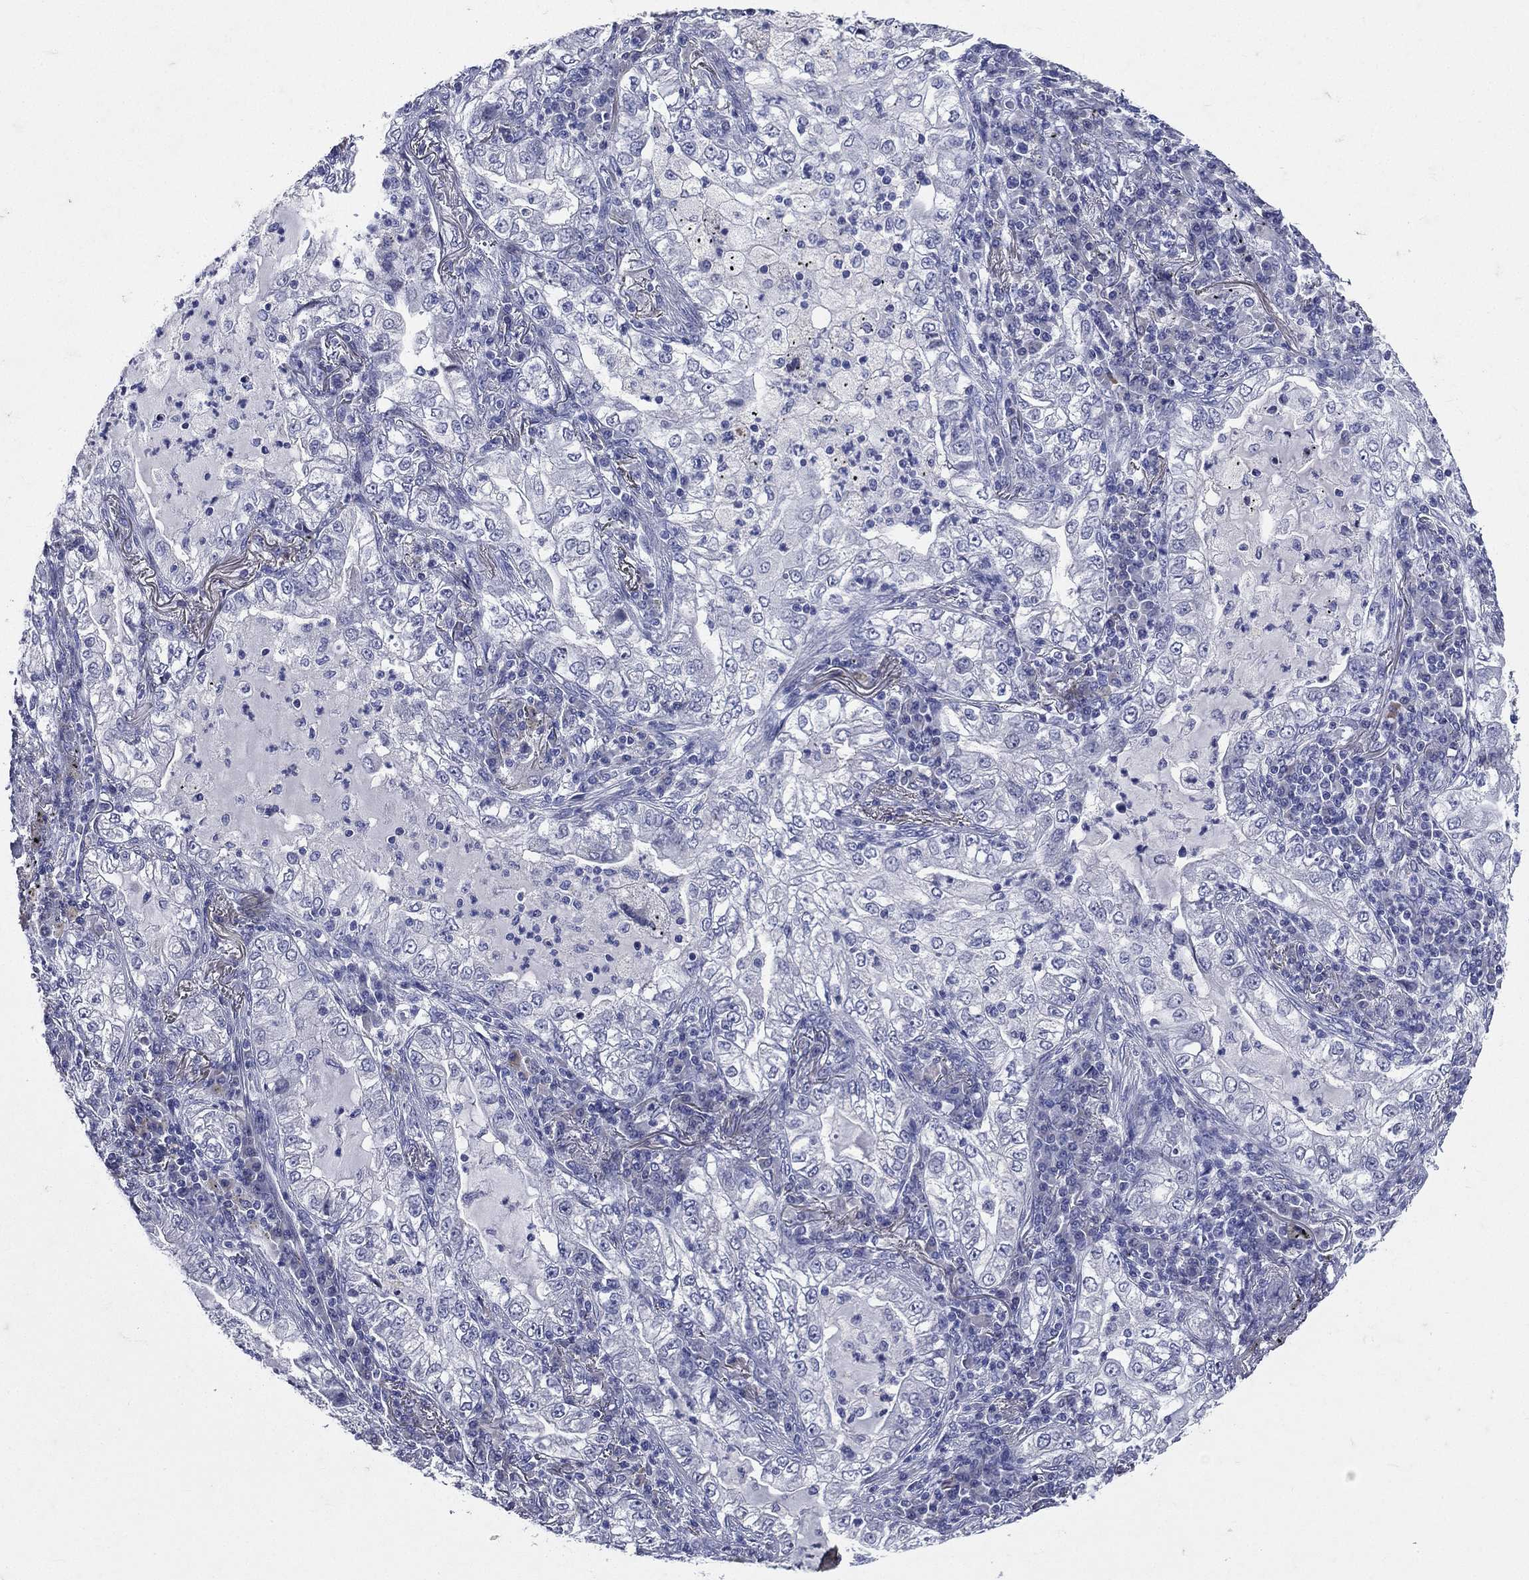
{"staining": {"intensity": "negative", "quantity": "none", "location": "none"}, "tissue": "lung cancer", "cell_type": "Tumor cells", "image_type": "cancer", "snomed": [{"axis": "morphology", "description": "Adenocarcinoma, NOS"}, {"axis": "topography", "description": "Lung"}], "caption": "This is an immunohistochemistry image of lung cancer (adenocarcinoma). There is no positivity in tumor cells.", "gene": "TGM1", "patient": {"sex": "female", "age": 73}}